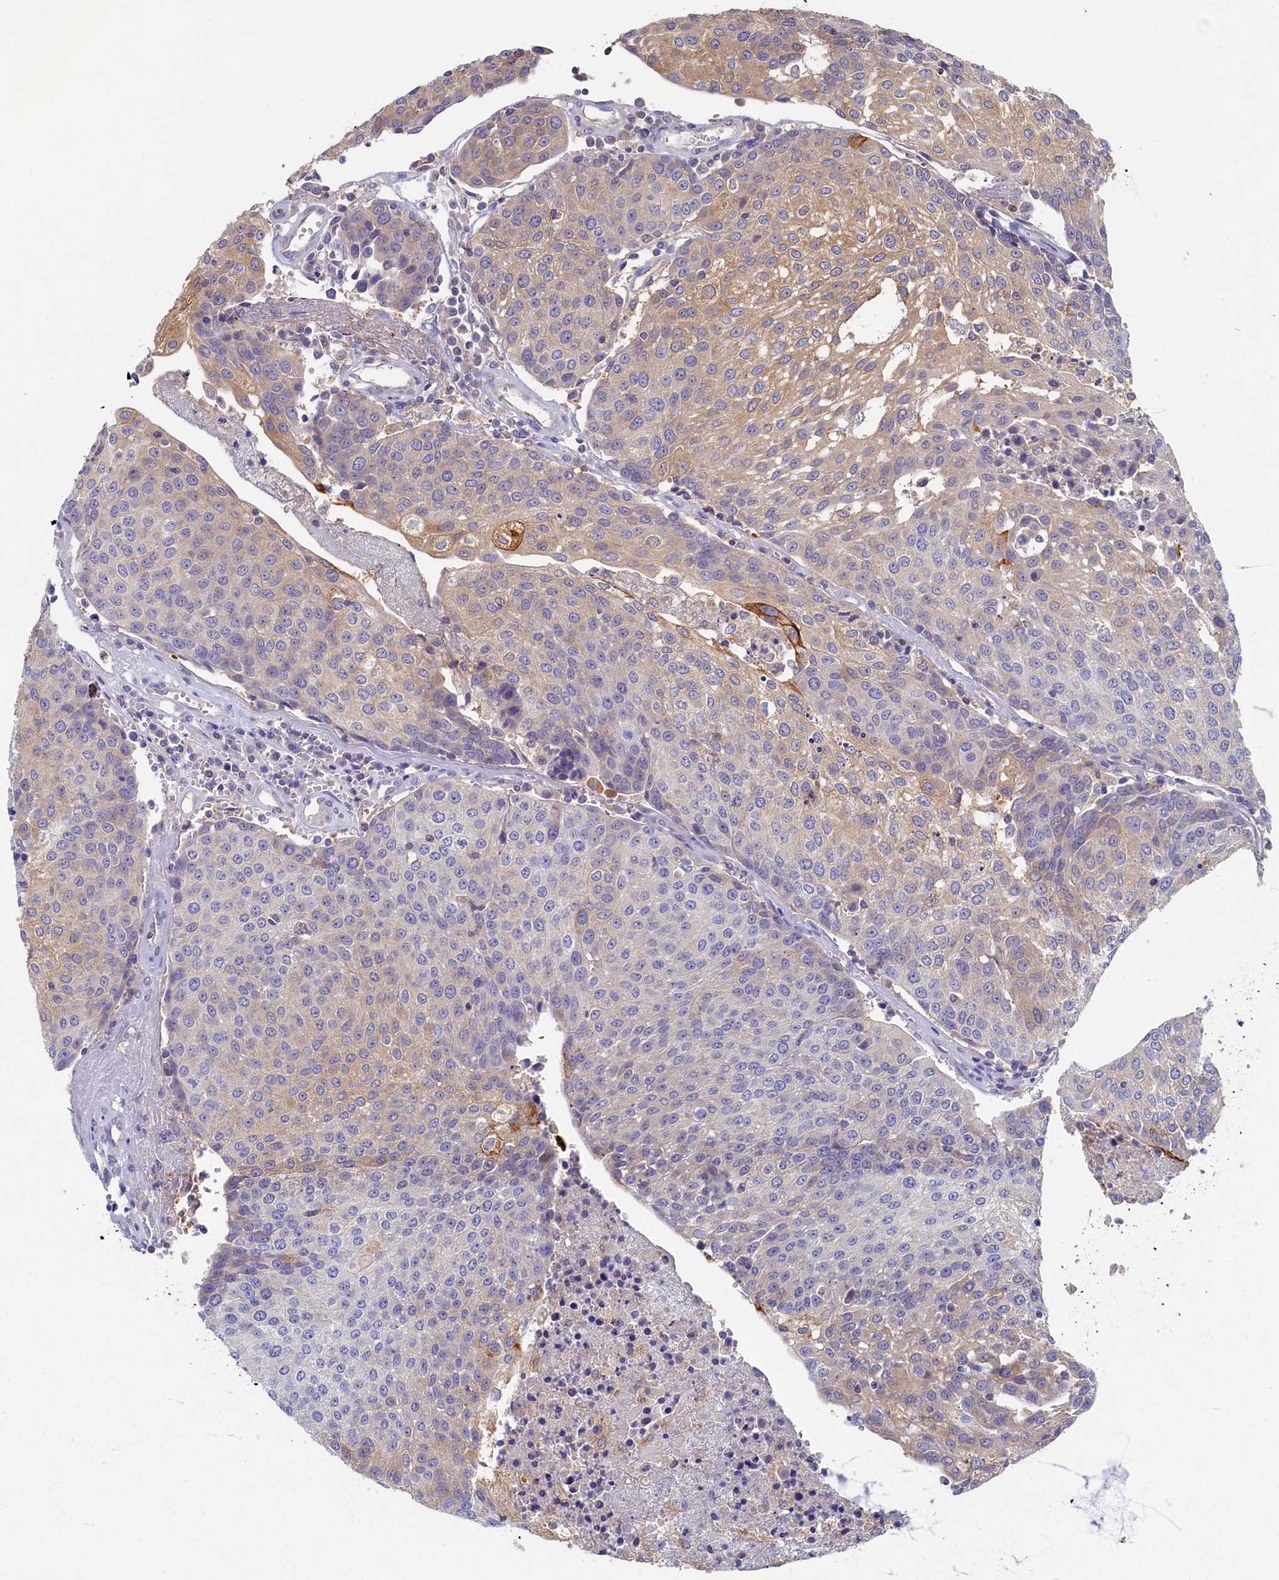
{"staining": {"intensity": "moderate", "quantity": "<25%", "location": "cytoplasmic/membranous"}, "tissue": "urothelial cancer", "cell_type": "Tumor cells", "image_type": "cancer", "snomed": [{"axis": "morphology", "description": "Urothelial carcinoma, High grade"}, {"axis": "topography", "description": "Urinary bladder"}], "caption": "Immunohistochemical staining of high-grade urothelial carcinoma demonstrates moderate cytoplasmic/membranous protein positivity in approximately <25% of tumor cells. (Brightfield microscopy of DAB IHC at high magnification).", "gene": "TIMM8B", "patient": {"sex": "female", "age": 85}}